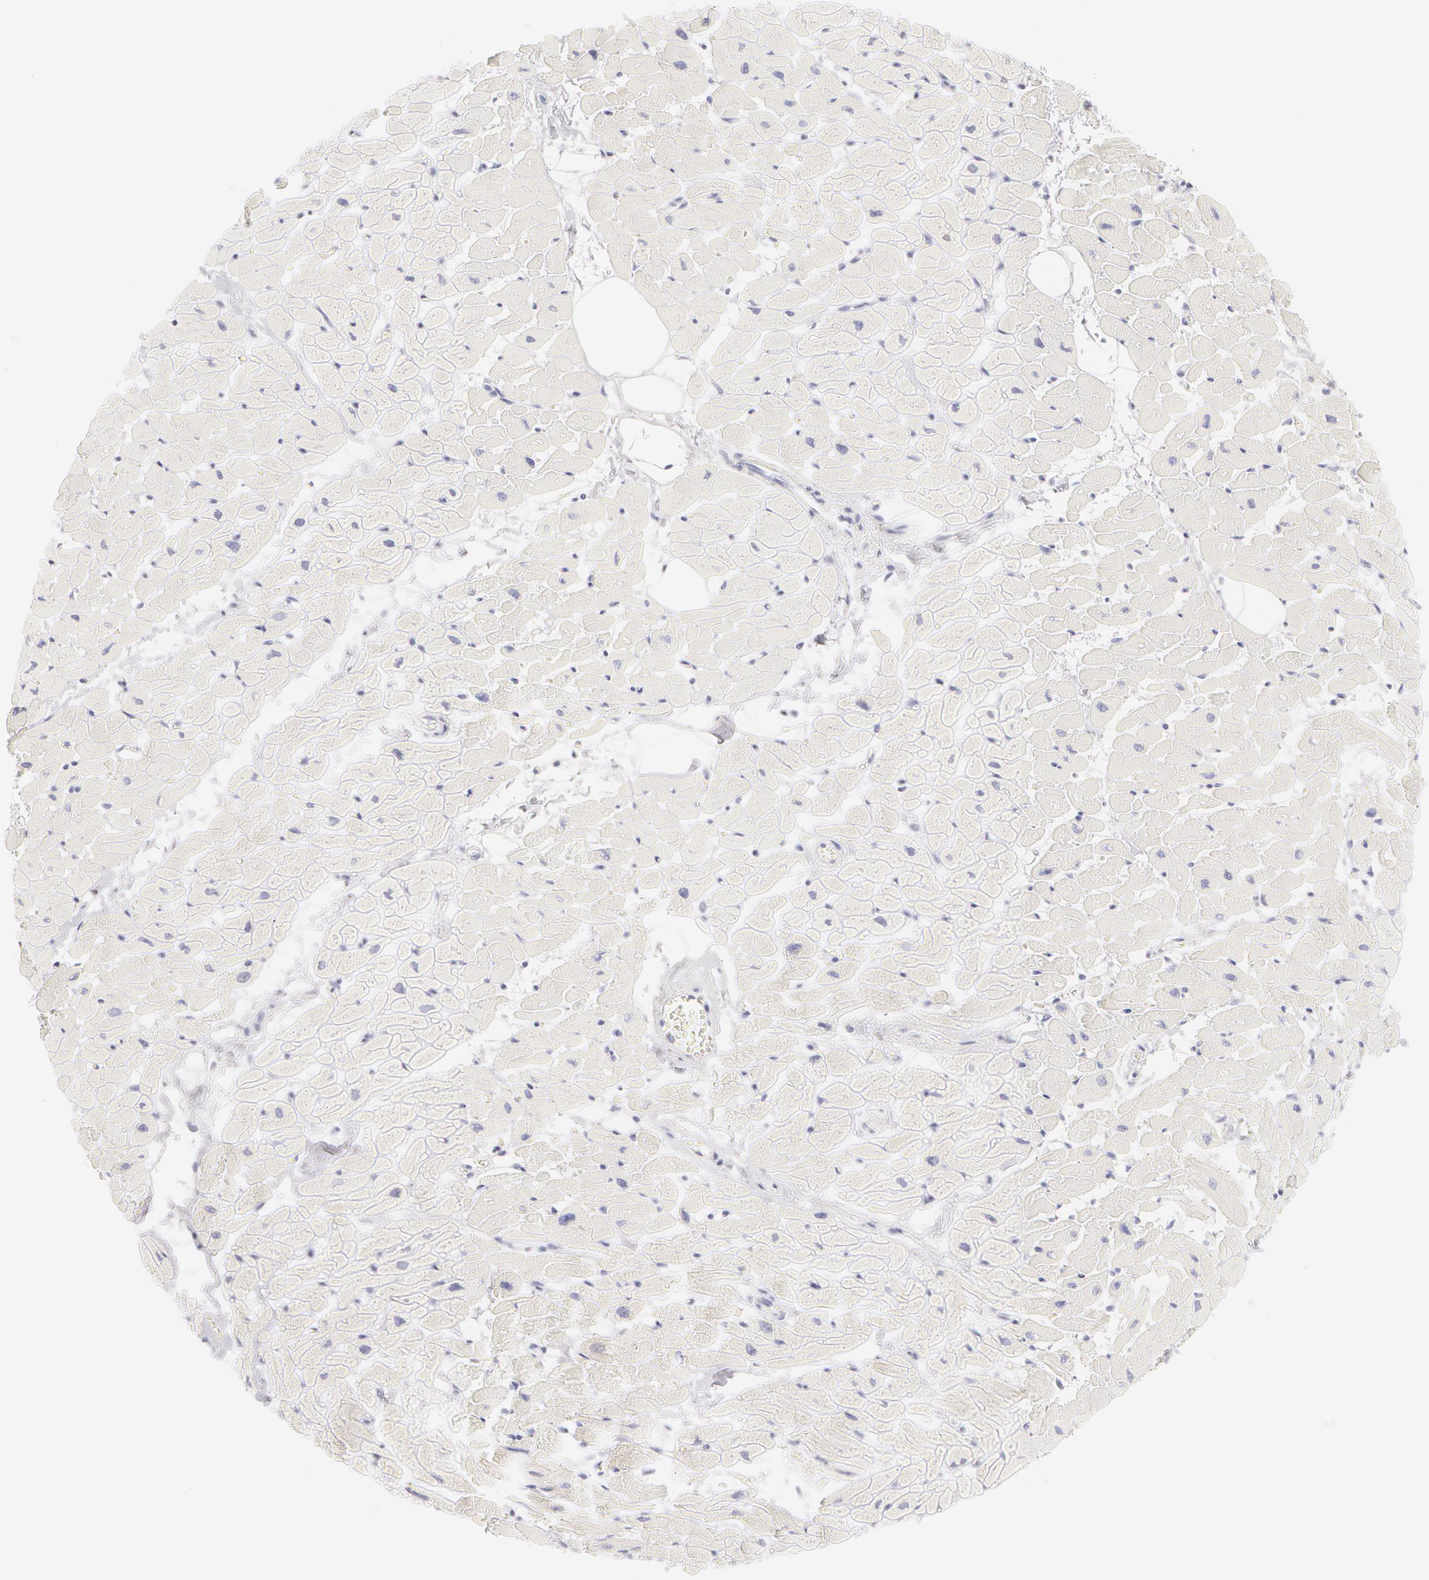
{"staining": {"intensity": "negative", "quantity": "none", "location": "none"}, "tissue": "heart muscle", "cell_type": "Cardiomyocytes", "image_type": "normal", "snomed": [{"axis": "morphology", "description": "Normal tissue, NOS"}, {"axis": "topography", "description": "Heart"}], "caption": "Heart muscle was stained to show a protein in brown. There is no significant positivity in cardiomyocytes. The staining was performed using DAB (3,3'-diaminobenzidine) to visualize the protein expression in brown, while the nuclei were stained in blue with hematoxylin (Magnification: 20x).", "gene": "KRT8", "patient": {"sex": "female", "age": 19}}